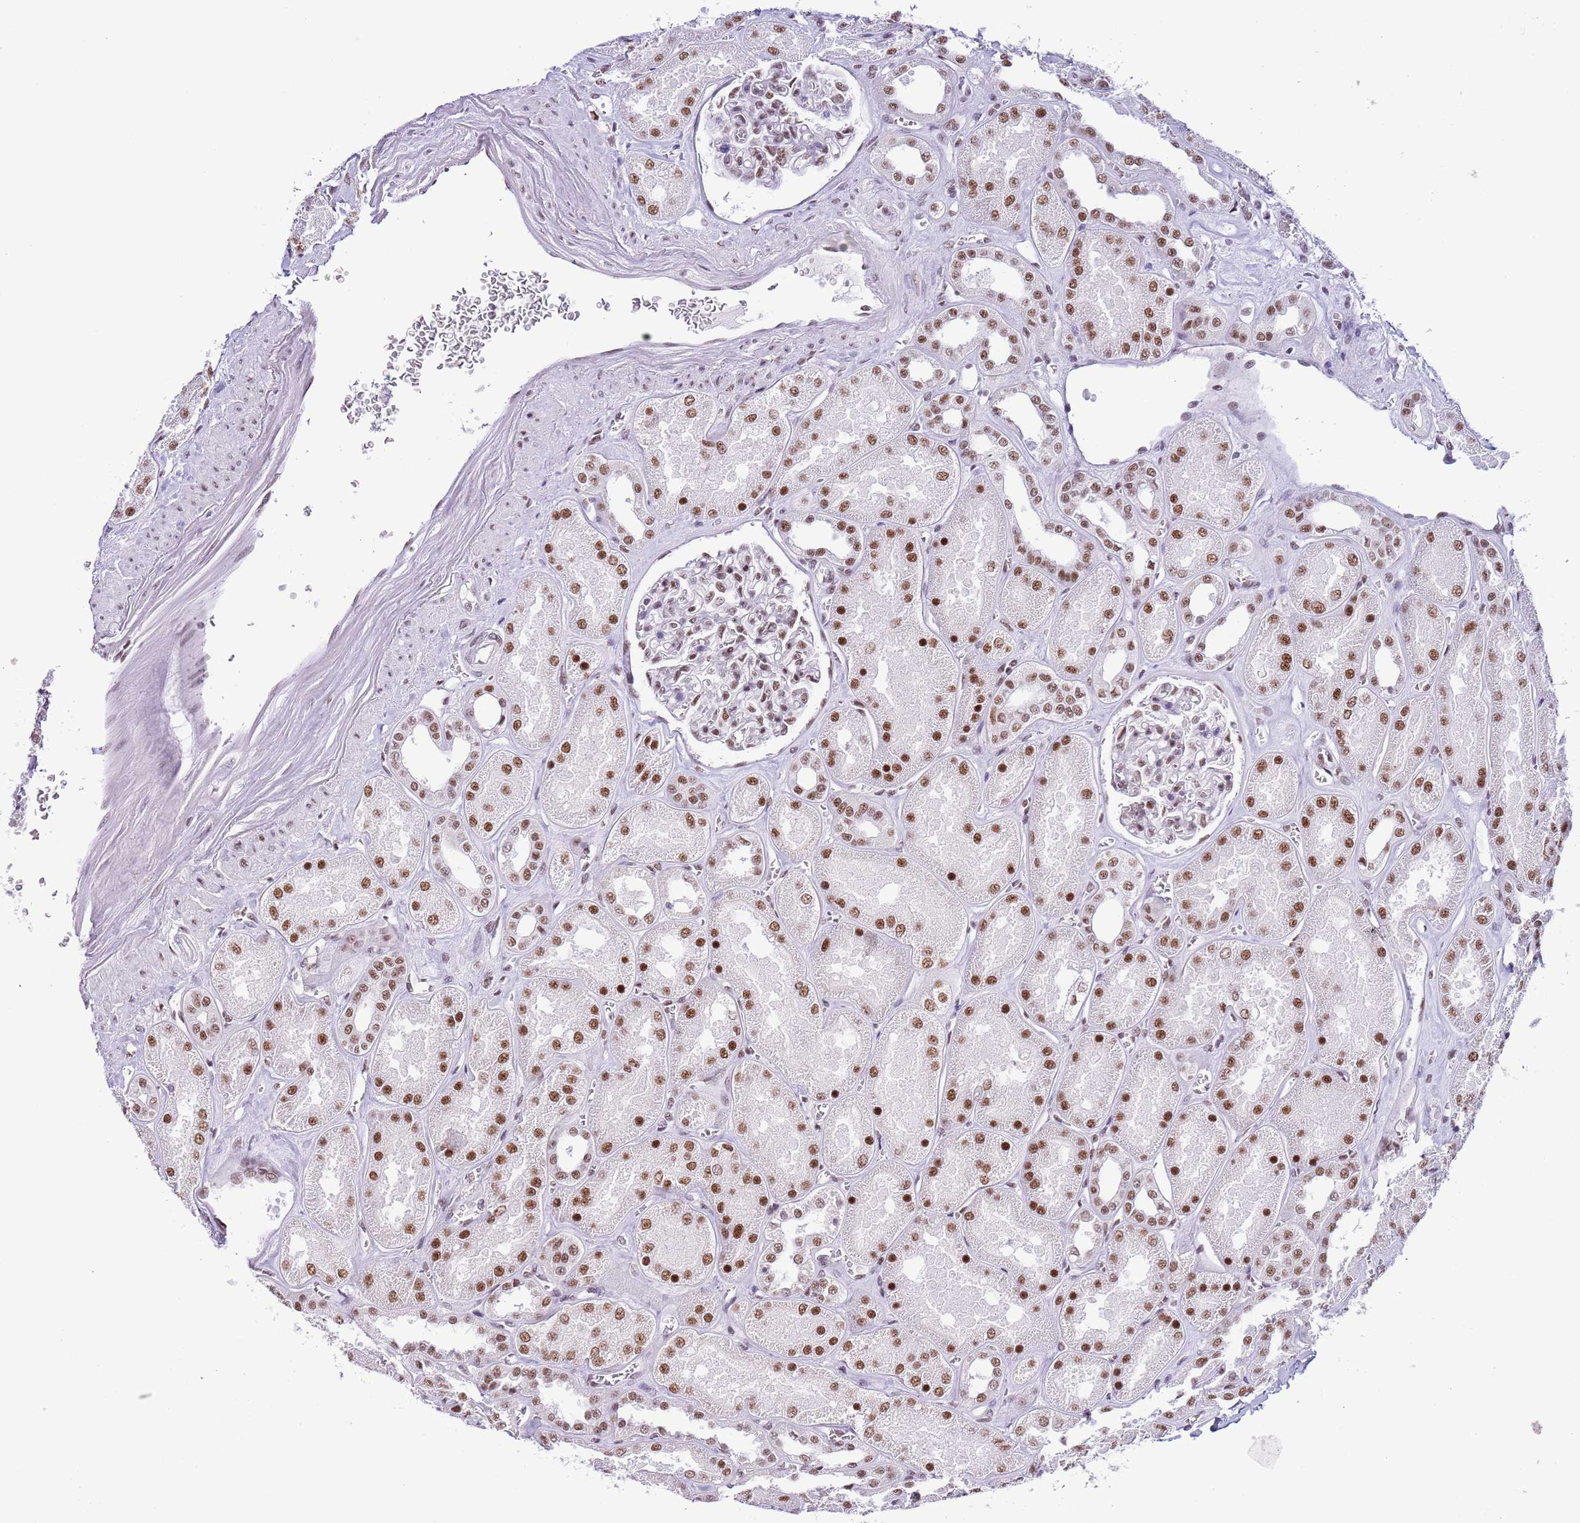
{"staining": {"intensity": "moderate", "quantity": "25%-75%", "location": "nuclear"}, "tissue": "kidney", "cell_type": "Cells in glomeruli", "image_type": "normal", "snomed": [{"axis": "morphology", "description": "Normal tissue, NOS"}, {"axis": "morphology", "description": "Adenocarcinoma, NOS"}, {"axis": "topography", "description": "Kidney"}], "caption": "High-power microscopy captured an immunohistochemistry (IHC) histopathology image of normal kidney, revealing moderate nuclear expression in about 25%-75% of cells in glomeruli.", "gene": "SF3A2", "patient": {"sex": "female", "age": 68}}